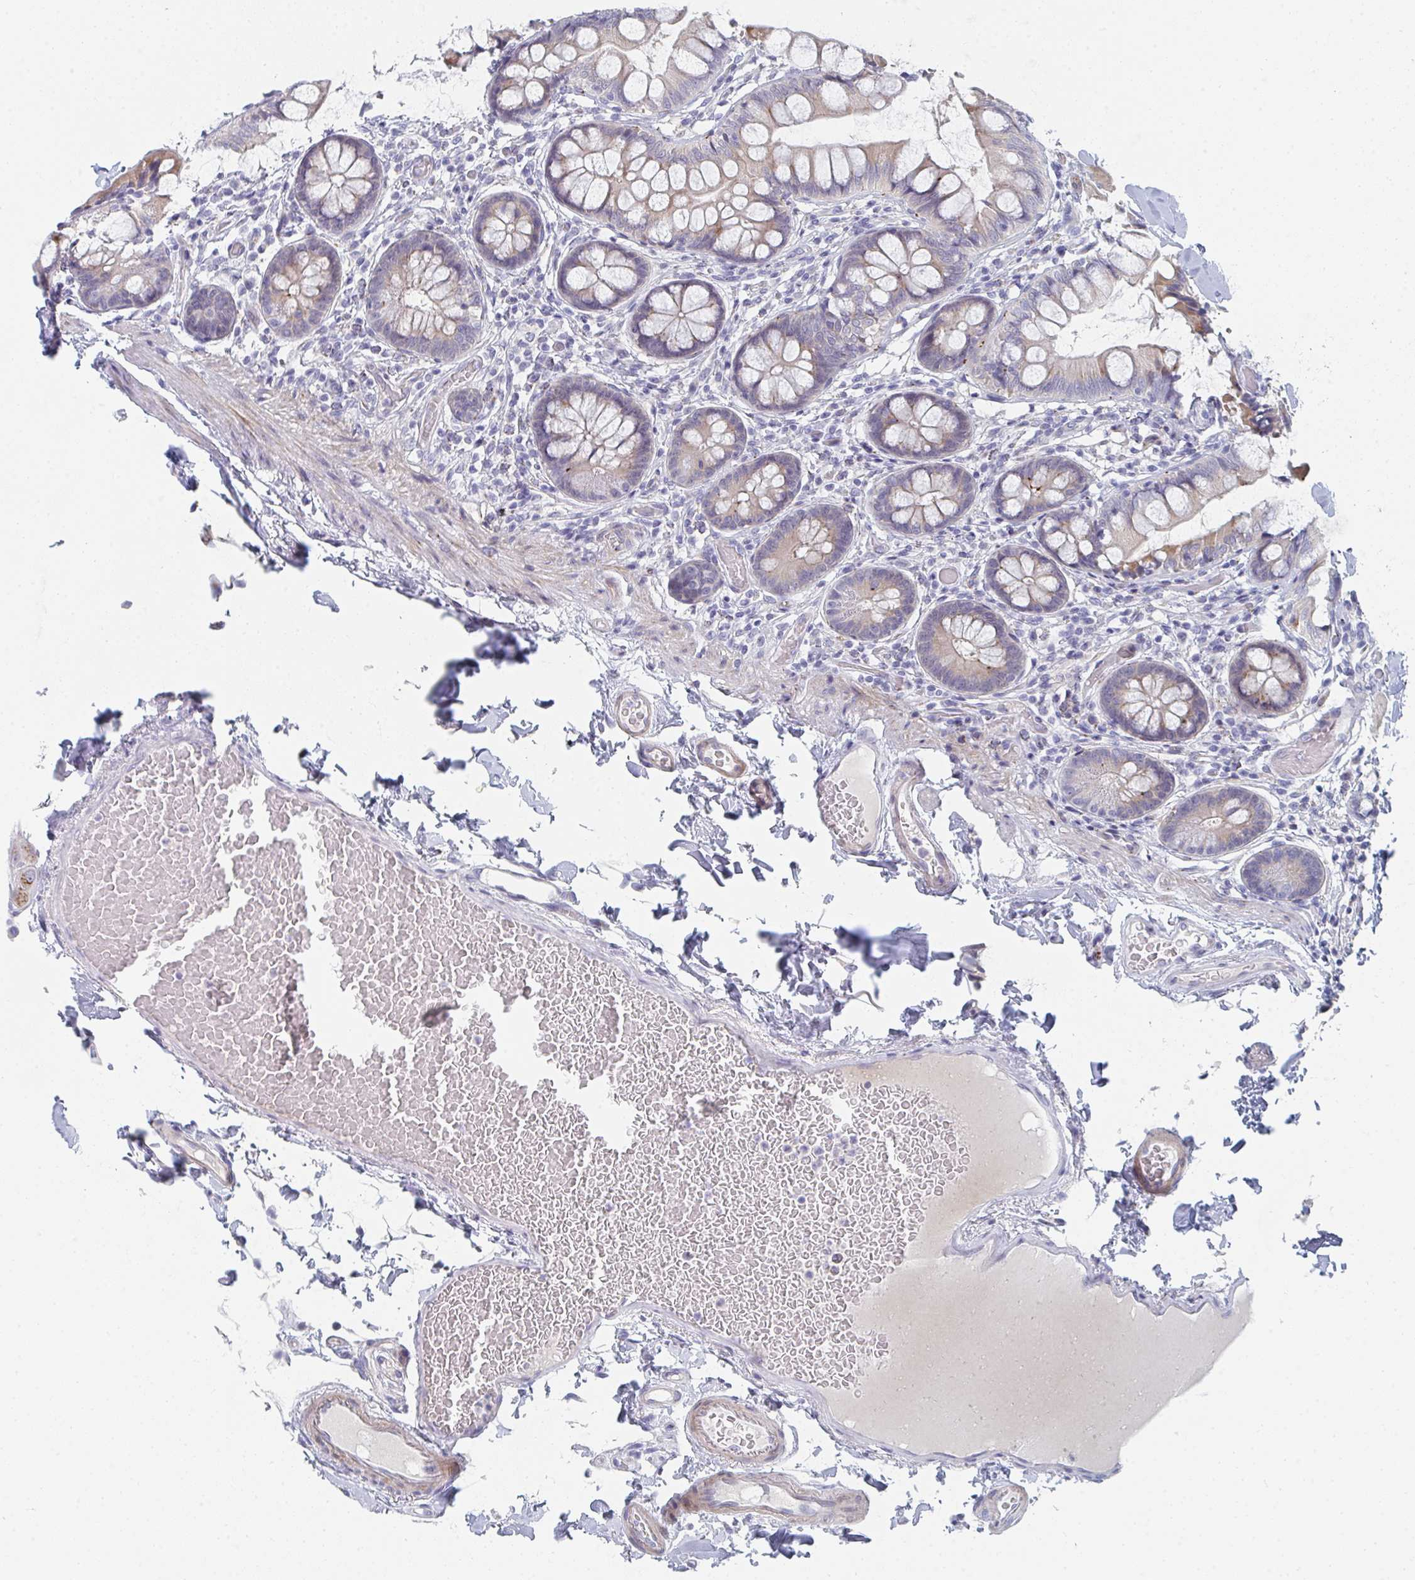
{"staining": {"intensity": "moderate", "quantity": "25%-75%", "location": "cytoplasmic/membranous"}, "tissue": "small intestine", "cell_type": "Glandular cells", "image_type": "normal", "snomed": [{"axis": "morphology", "description": "Normal tissue, NOS"}, {"axis": "topography", "description": "Small intestine"}], "caption": "Benign small intestine reveals moderate cytoplasmic/membranous expression in approximately 25%-75% of glandular cells Nuclei are stained in blue..", "gene": "PSMG1", "patient": {"sex": "male", "age": 70}}